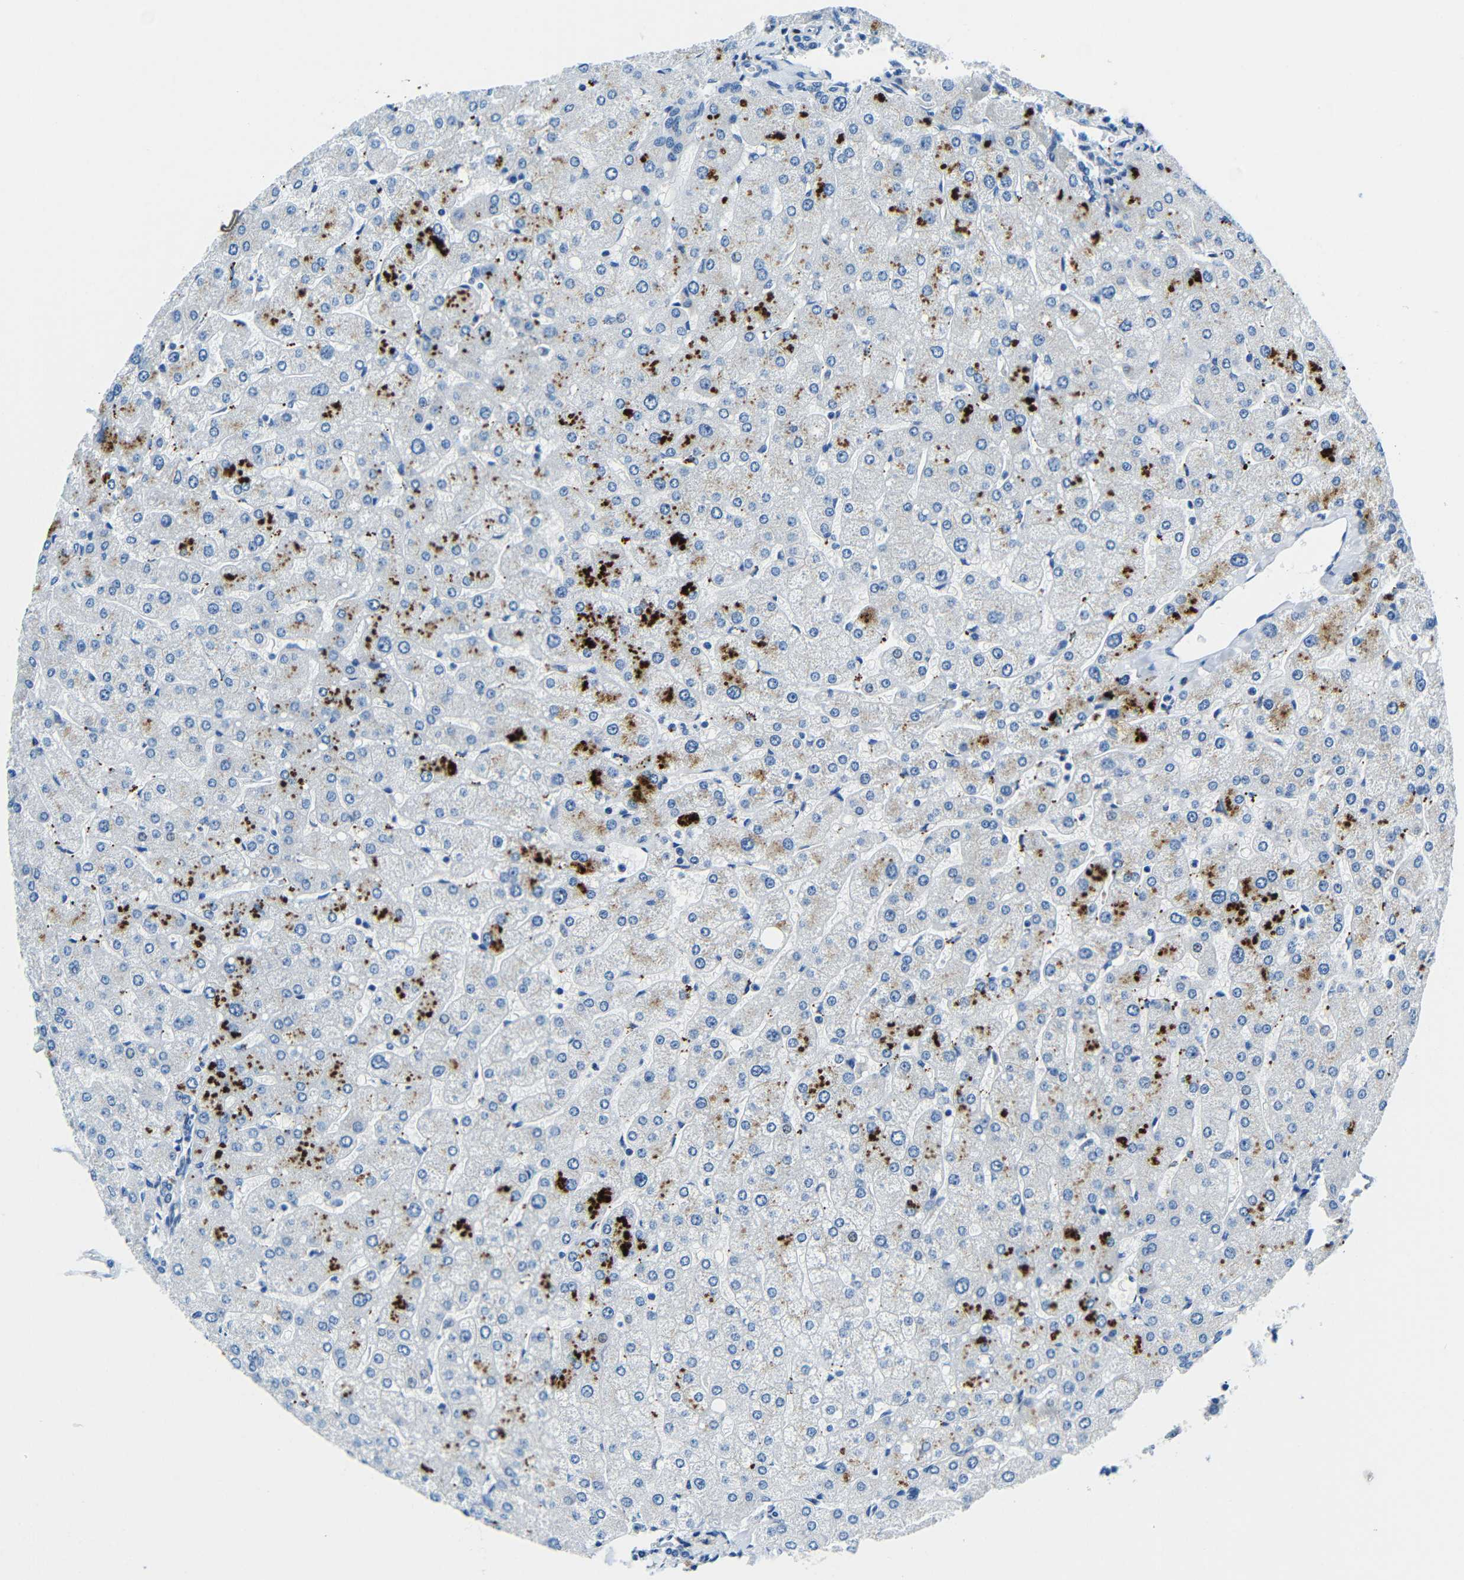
{"staining": {"intensity": "negative", "quantity": "none", "location": "none"}, "tissue": "liver", "cell_type": "Cholangiocytes", "image_type": "normal", "snomed": [{"axis": "morphology", "description": "Normal tissue, NOS"}, {"axis": "topography", "description": "Liver"}], "caption": "Photomicrograph shows no protein positivity in cholangiocytes of normal liver.", "gene": "USO1", "patient": {"sex": "male", "age": 55}}